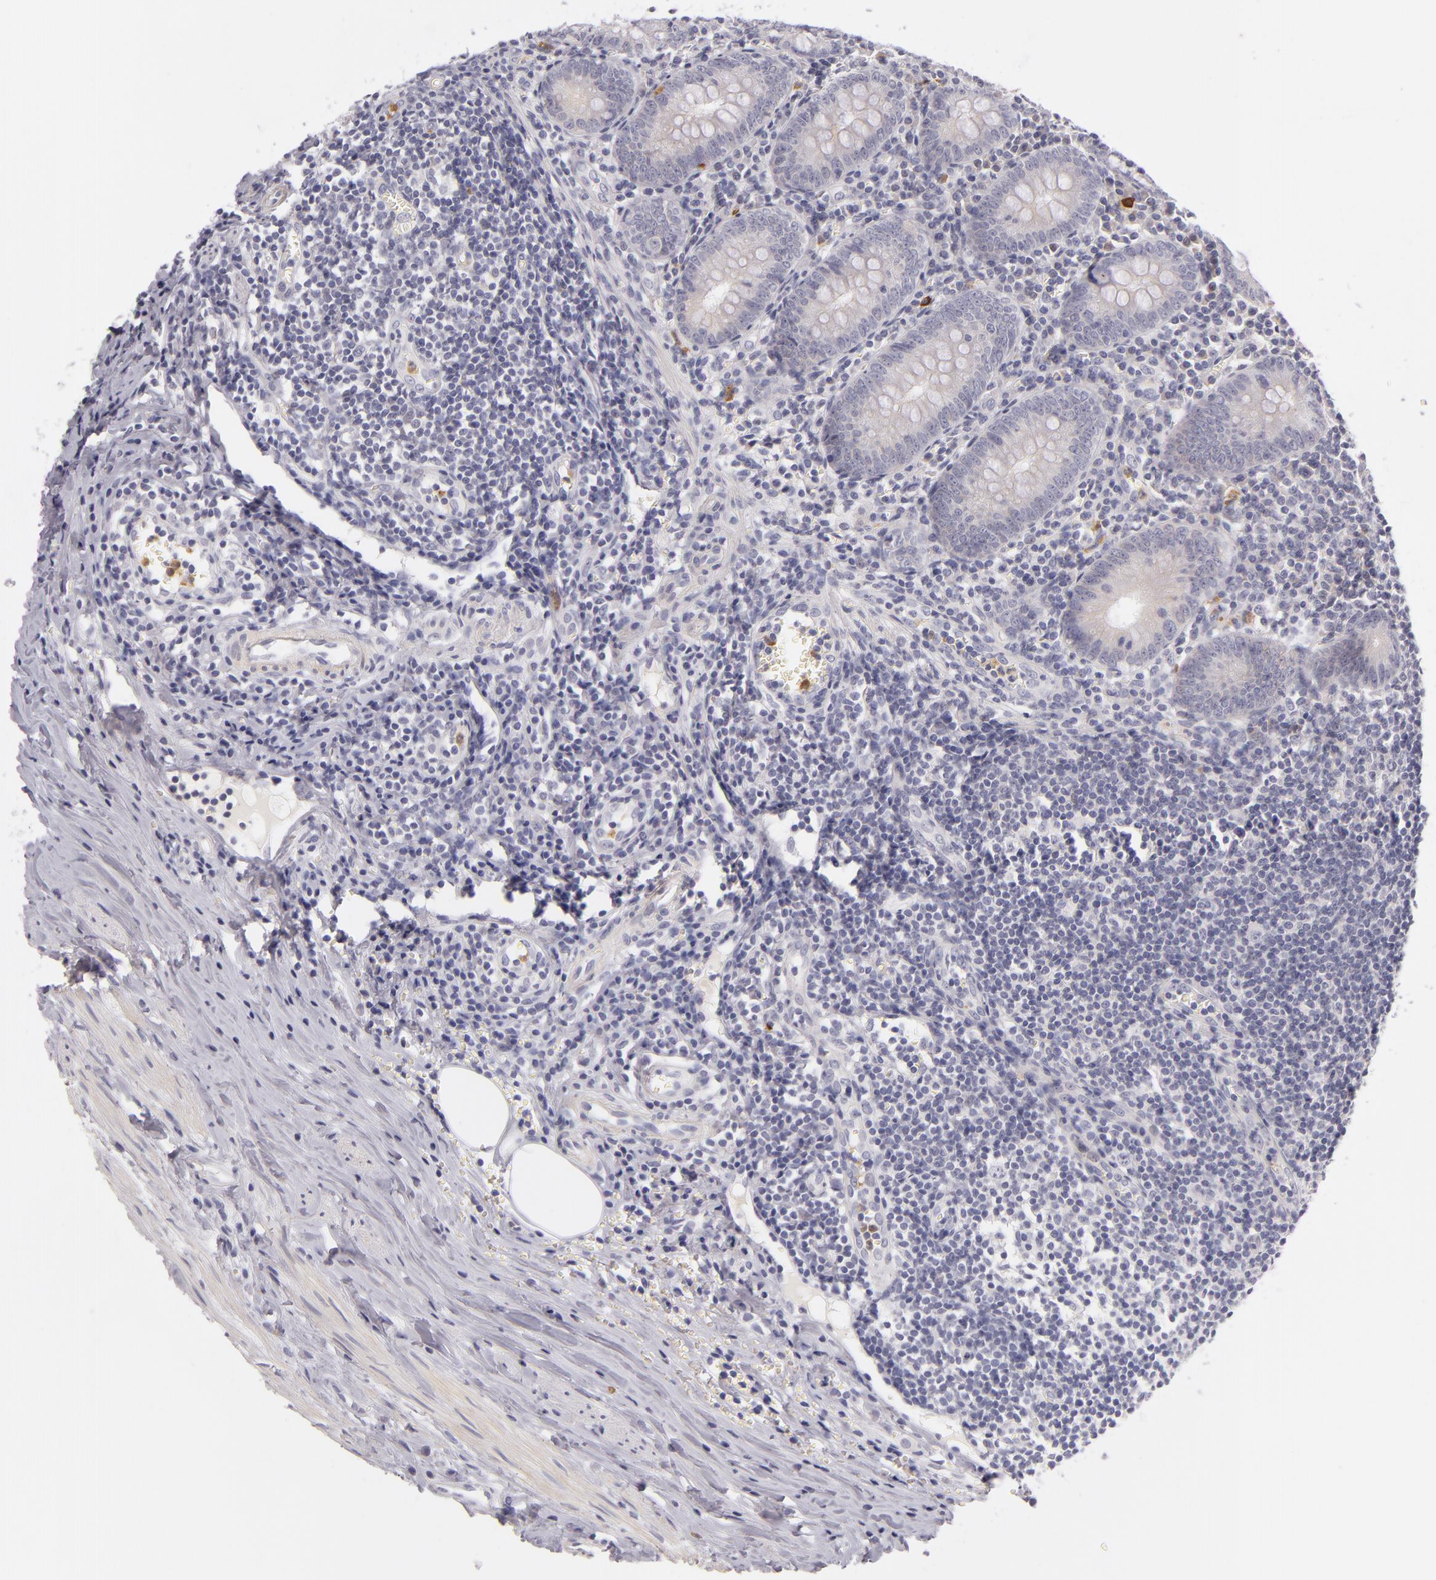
{"staining": {"intensity": "negative", "quantity": "none", "location": "none"}, "tissue": "appendix", "cell_type": "Glandular cells", "image_type": "normal", "snomed": [{"axis": "morphology", "description": "Normal tissue, NOS"}, {"axis": "topography", "description": "Appendix"}], "caption": "This micrograph is of benign appendix stained with immunohistochemistry (IHC) to label a protein in brown with the nuclei are counter-stained blue. There is no staining in glandular cells.", "gene": "FAM181A", "patient": {"sex": "female", "age": 19}}